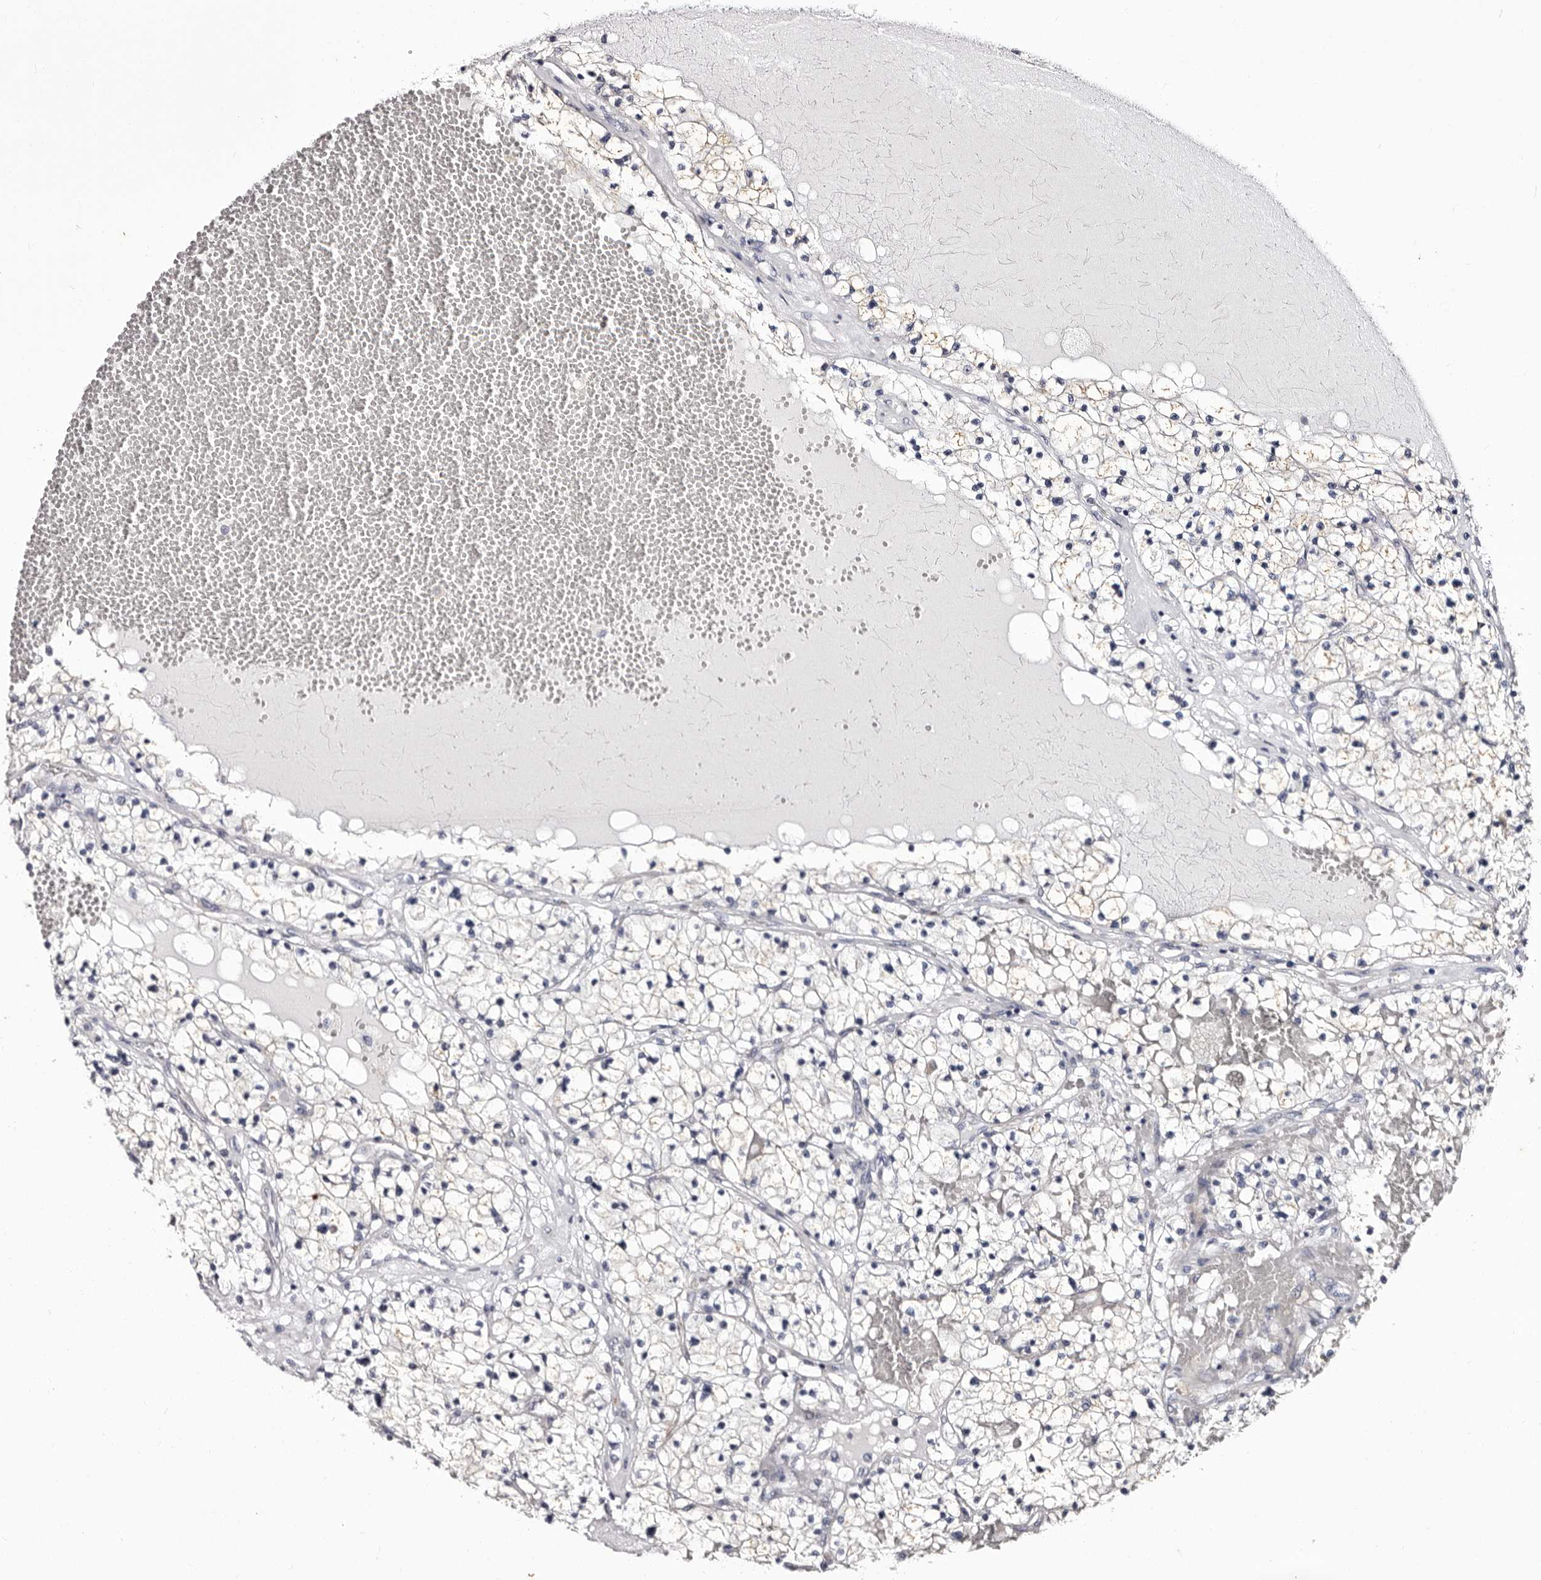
{"staining": {"intensity": "negative", "quantity": "none", "location": "none"}, "tissue": "renal cancer", "cell_type": "Tumor cells", "image_type": "cancer", "snomed": [{"axis": "morphology", "description": "Normal tissue, NOS"}, {"axis": "morphology", "description": "Adenocarcinoma, NOS"}, {"axis": "topography", "description": "Kidney"}], "caption": "This is a histopathology image of immunohistochemistry staining of renal cancer (adenocarcinoma), which shows no staining in tumor cells.", "gene": "AUNIP", "patient": {"sex": "male", "age": 68}}